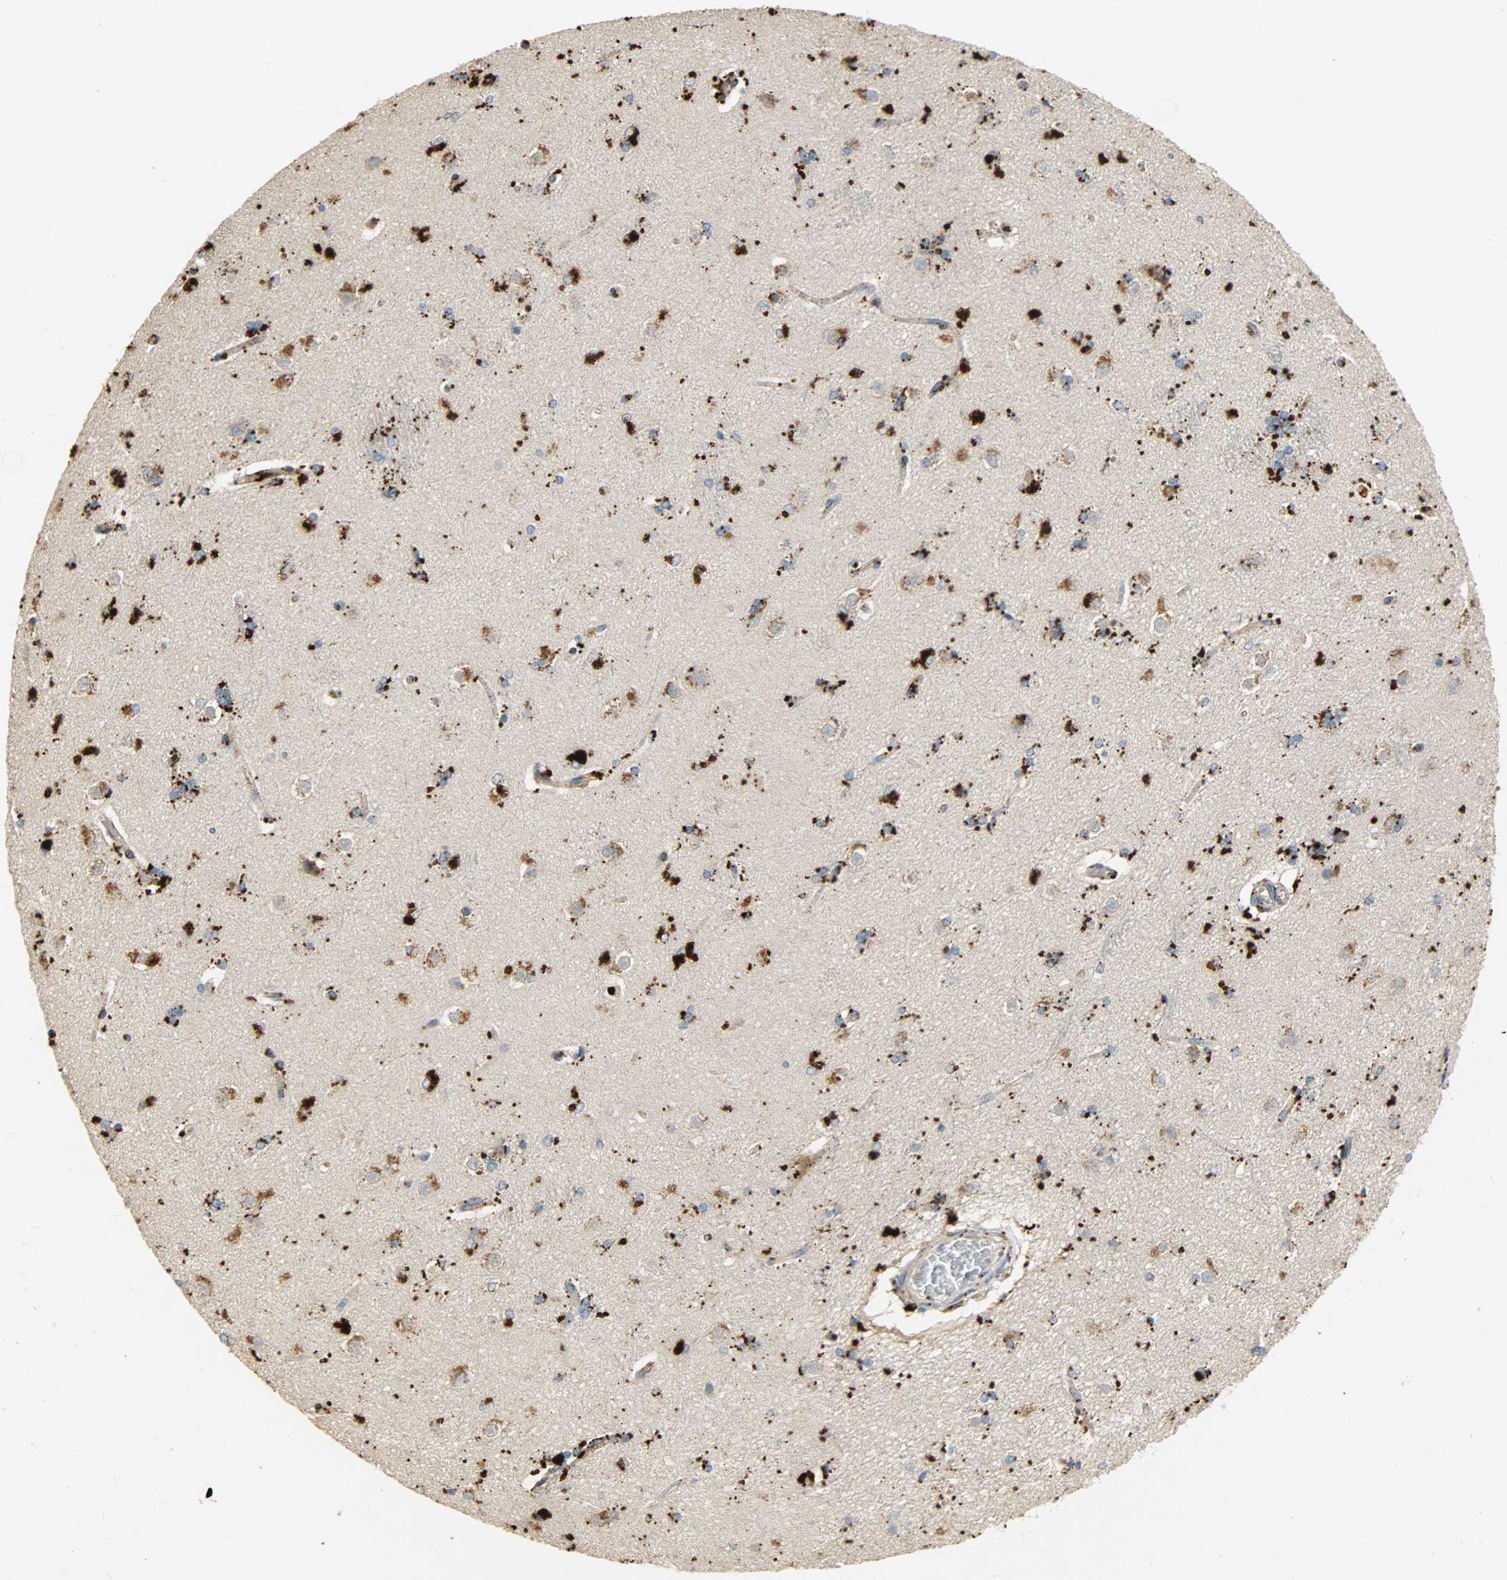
{"staining": {"intensity": "strong", "quantity": ">75%", "location": "cytoplasmic/membranous"}, "tissue": "caudate", "cell_type": "Glial cells", "image_type": "normal", "snomed": [{"axis": "morphology", "description": "Normal tissue, NOS"}, {"axis": "topography", "description": "Lateral ventricle wall"}], "caption": "Glial cells reveal strong cytoplasmic/membranous staining in approximately >75% of cells in unremarkable caudate.", "gene": "ASAH1", "patient": {"sex": "female", "age": 19}}